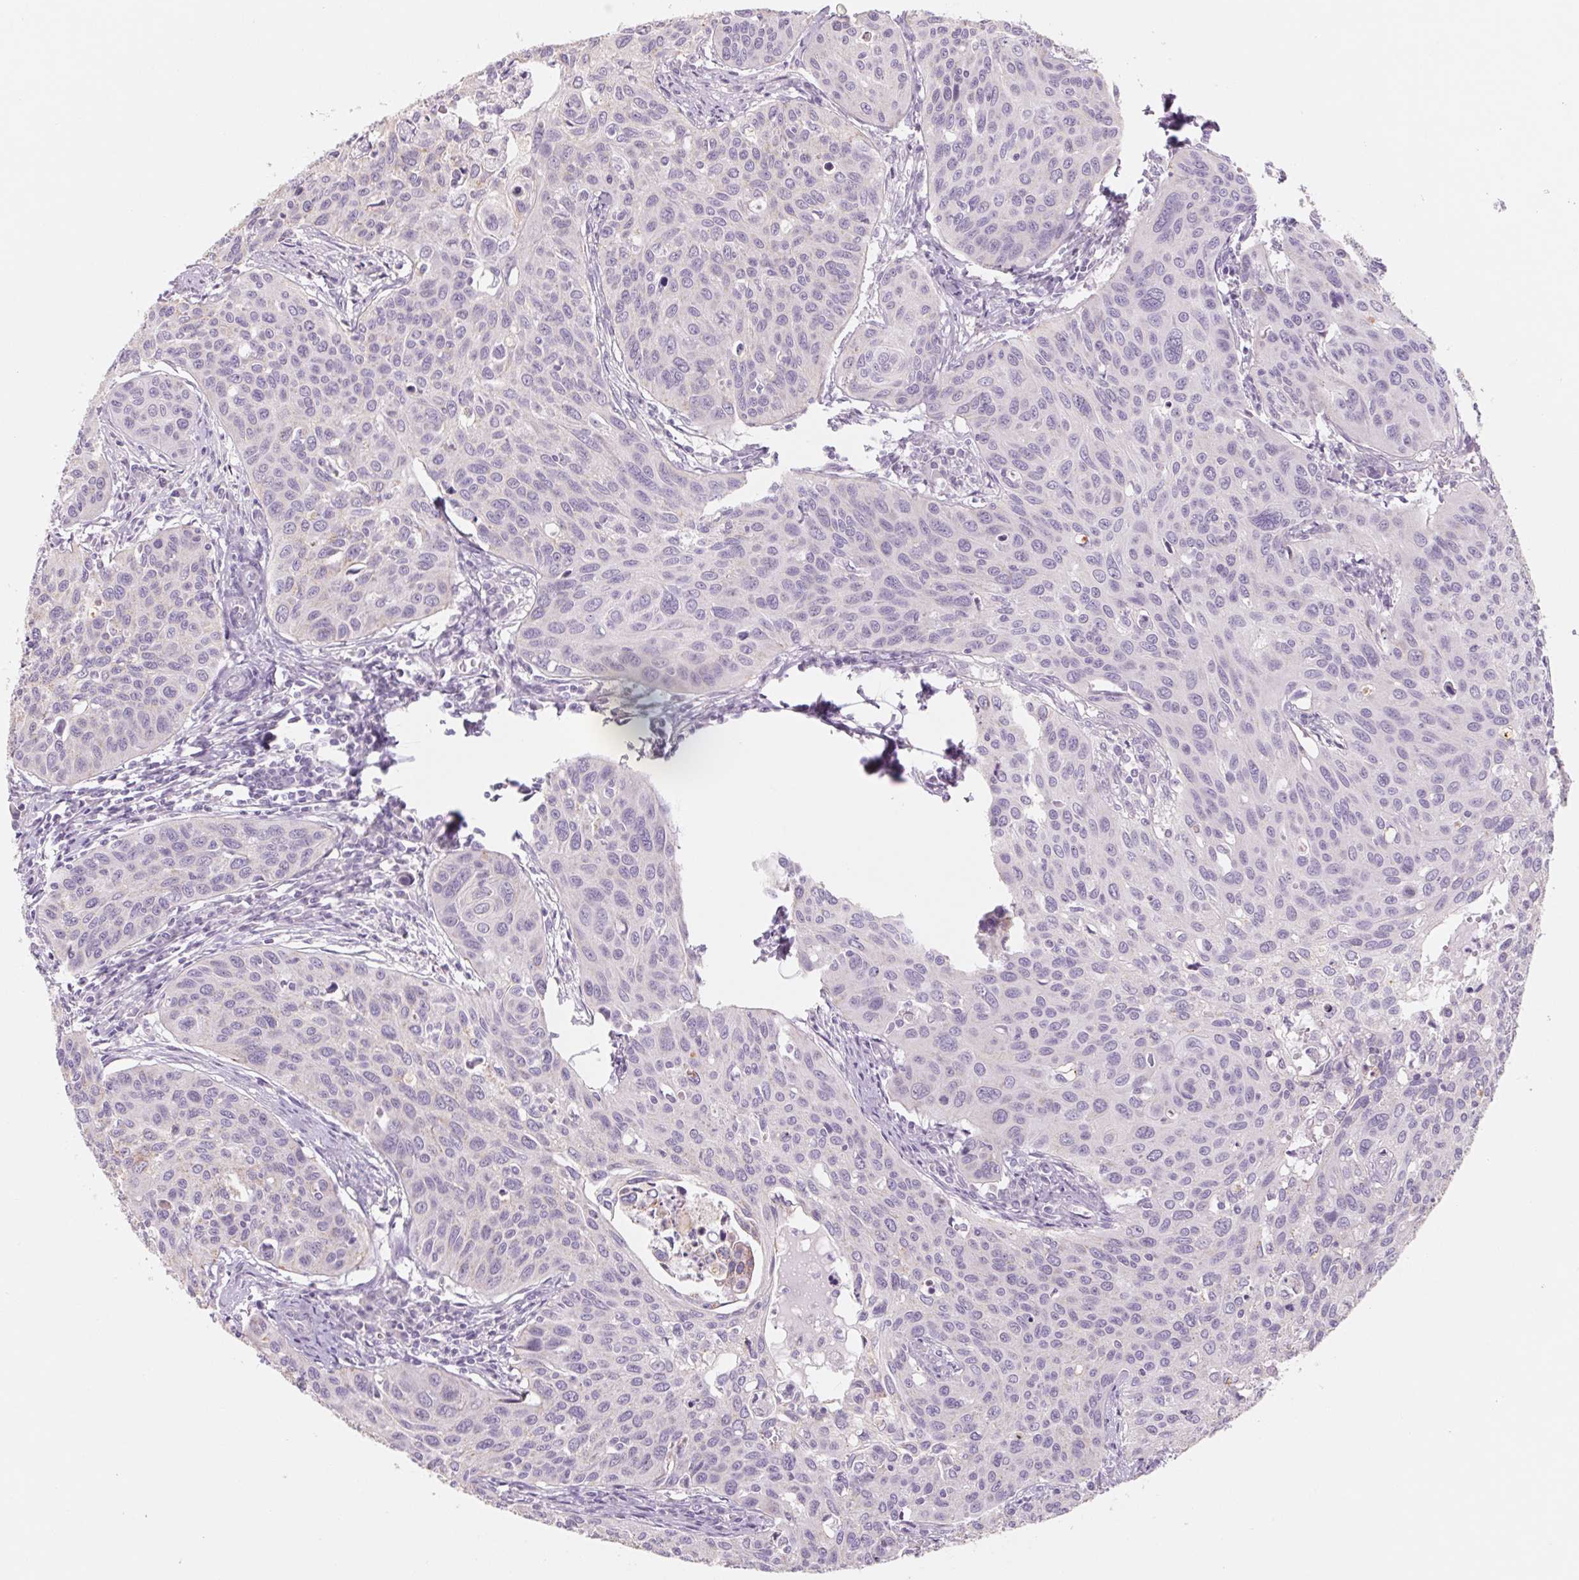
{"staining": {"intensity": "negative", "quantity": "none", "location": "none"}, "tissue": "cervical cancer", "cell_type": "Tumor cells", "image_type": "cancer", "snomed": [{"axis": "morphology", "description": "Squamous cell carcinoma, NOS"}, {"axis": "topography", "description": "Cervix"}], "caption": "Tumor cells show no significant protein staining in squamous cell carcinoma (cervical).", "gene": "POU1F1", "patient": {"sex": "female", "age": 31}}